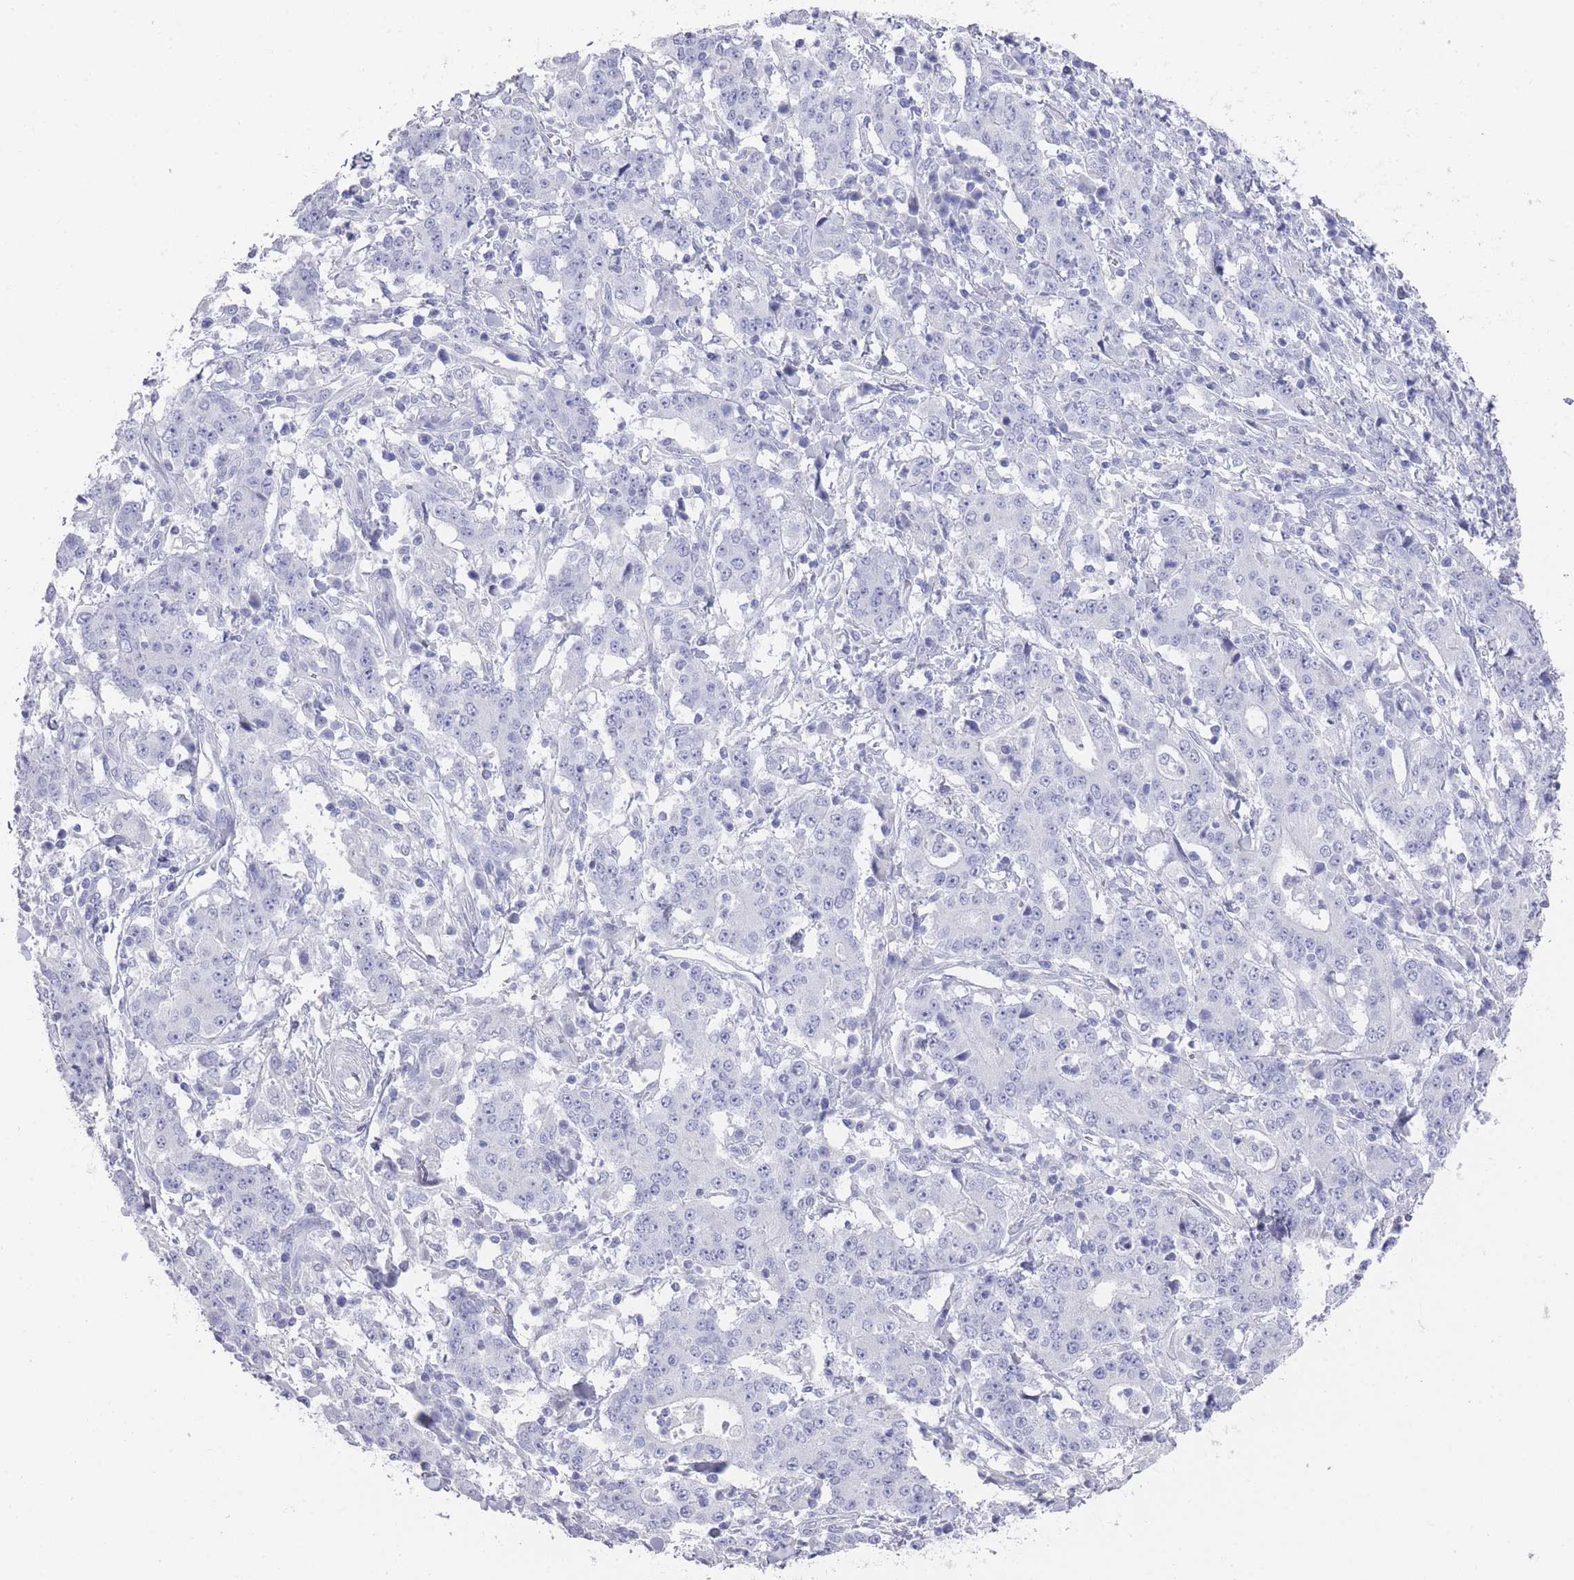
{"staining": {"intensity": "negative", "quantity": "none", "location": "none"}, "tissue": "stomach cancer", "cell_type": "Tumor cells", "image_type": "cancer", "snomed": [{"axis": "morphology", "description": "Normal tissue, NOS"}, {"axis": "morphology", "description": "Adenocarcinoma, NOS"}, {"axis": "topography", "description": "Stomach, upper"}, {"axis": "topography", "description": "Stomach"}], "caption": "Micrograph shows no significant protein expression in tumor cells of stomach adenocarcinoma.", "gene": "RAB2B", "patient": {"sex": "male", "age": 59}}